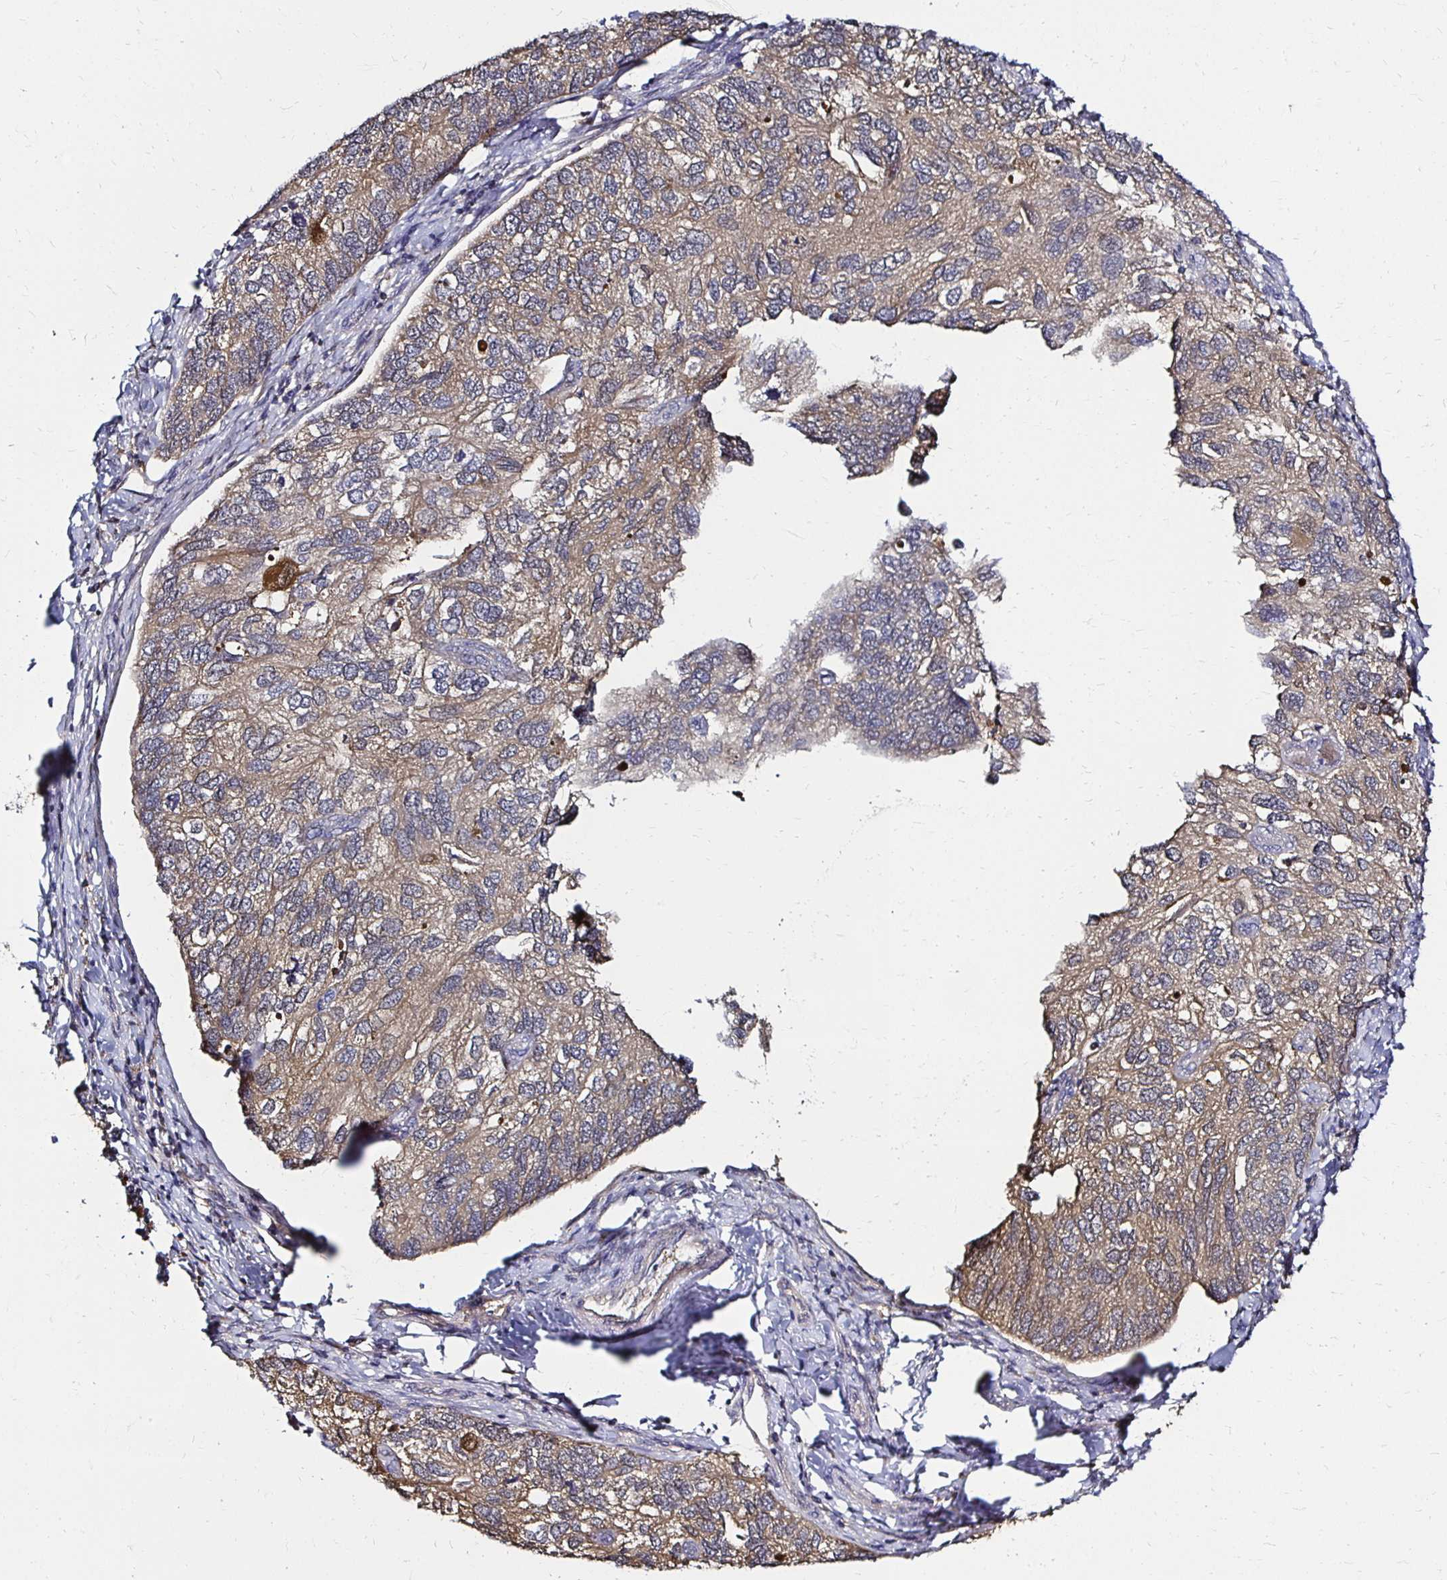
{"staining": {"intensity": "weak", "quantity": "25%-75%", "location": "cytoplasmic/membranous"}, "tissue": "endometrial cancer", "cell_type": "Tumor cells", "image_type": "cancer", "snomed": [{"axis": "morphology", "description": "Carcinoma, NOS"}, {"axis": "topography", "description": "Uterus"}], "caption": "Endometrial cancer (carcinoma) was stained to show a protein in brown. There is low levels of weak cytoplasmic/membranous positivity in about 25%-75% of tumor cells.", "gene": "TXN", "patient": {"sex": "female", "age": 76}}